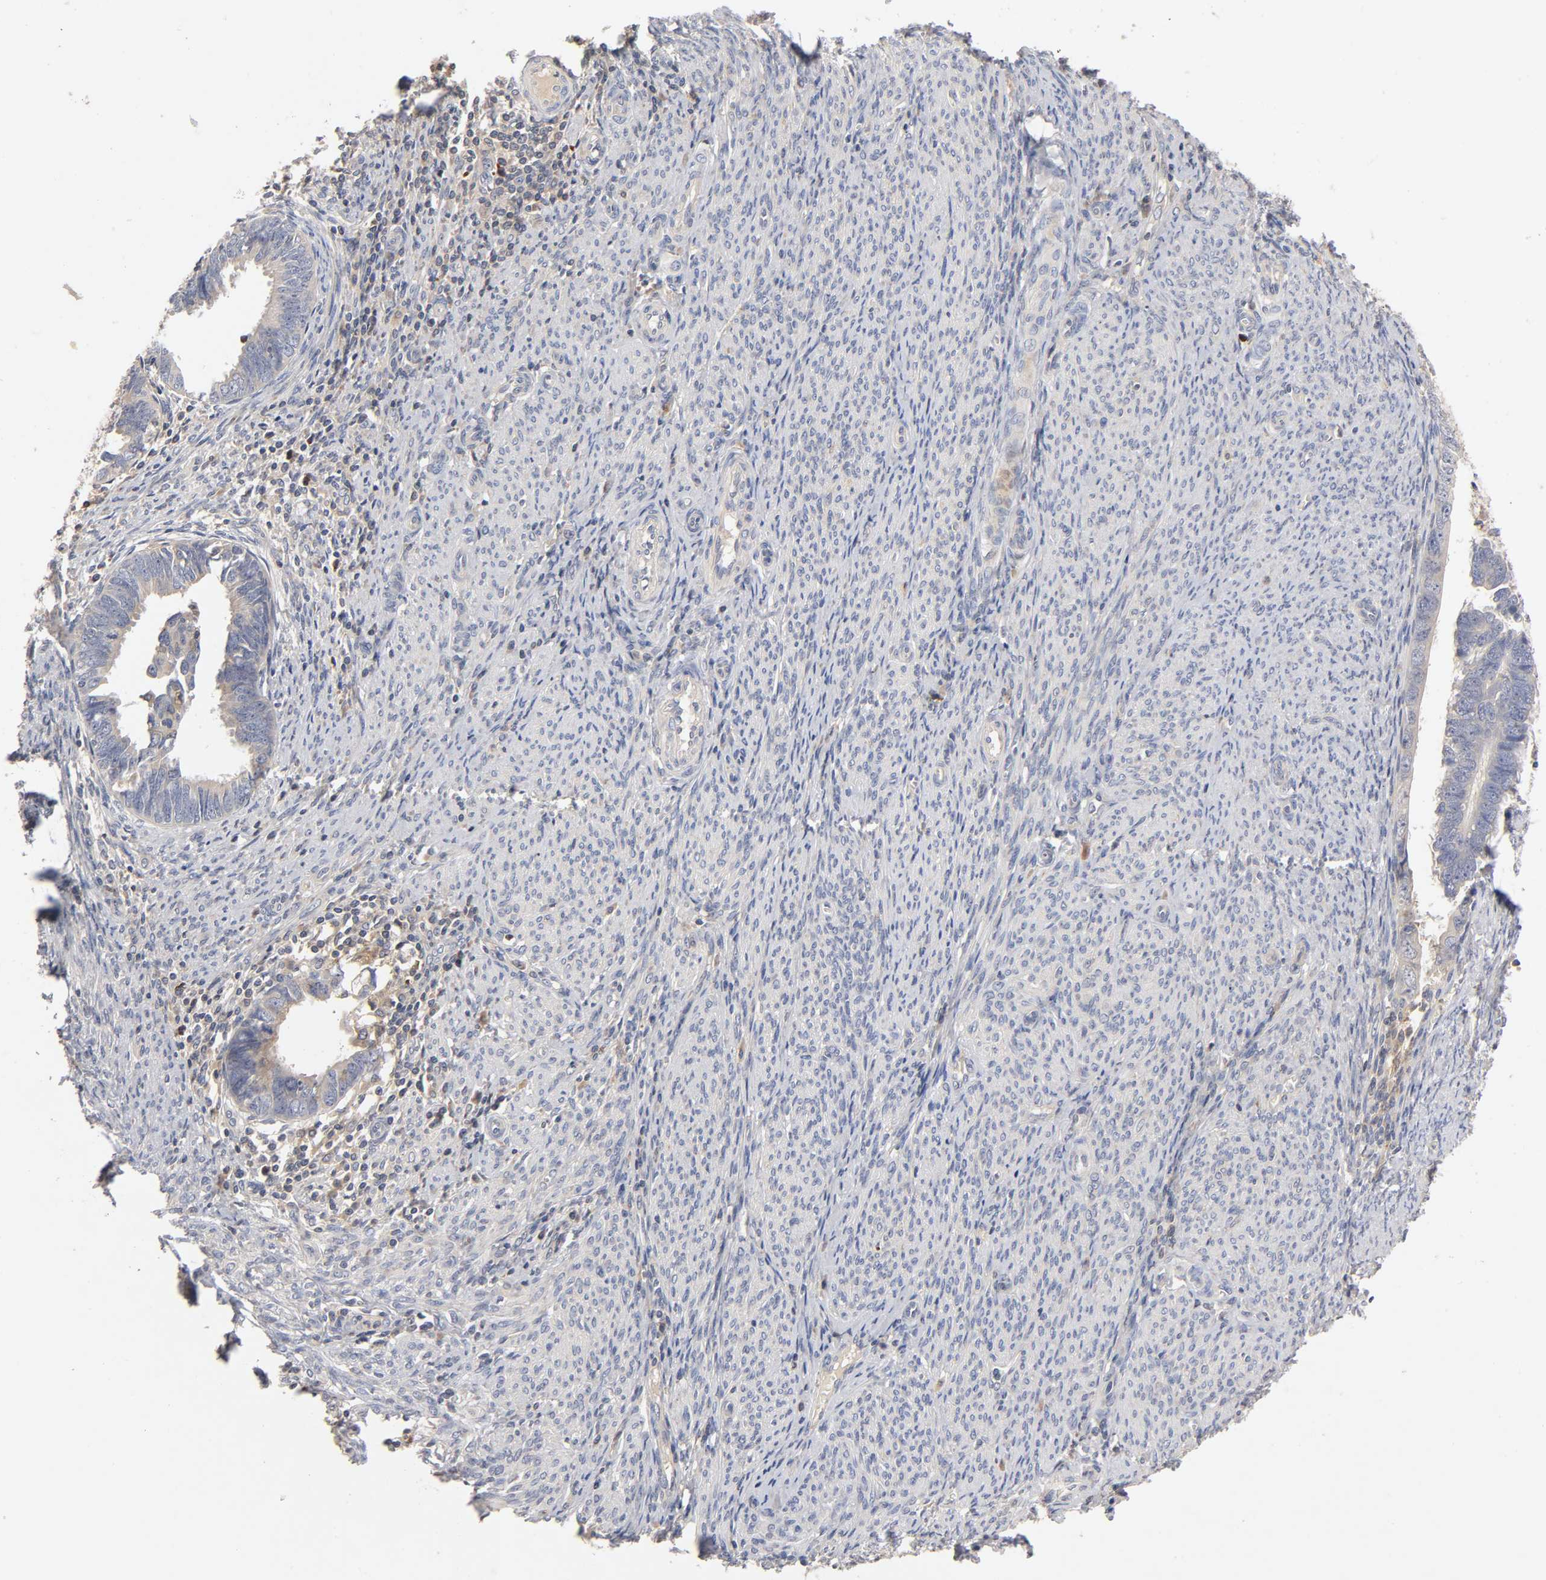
{"staining": {"intensity": "weak", "quantity": "25%-75%", "location": "cytoplasmic/membranous"}, "tissue": "endometrial cancer", "cell_type": "Tumor cells", "image_type": "cancer", "snomed": [{"axis": "morphology", "description": "Adenocarcinoma, NOS"}, {"axis": "topography", "description": "Endometrium"}], "caption": "DAB (3,3'-diaminobenzidine) immunohistochemical staining of endometrial cancer (adenocarcinoma) shows weak cytoplasmic/membranous protein expression in approximately 25%-75% of tumor cells. (DAB (3,3'-diaminobenzidine) IHC with brightfield microscopy, high magnification).", "gene": "RHOA", "patient": {"sex": "female", "age": 75}}